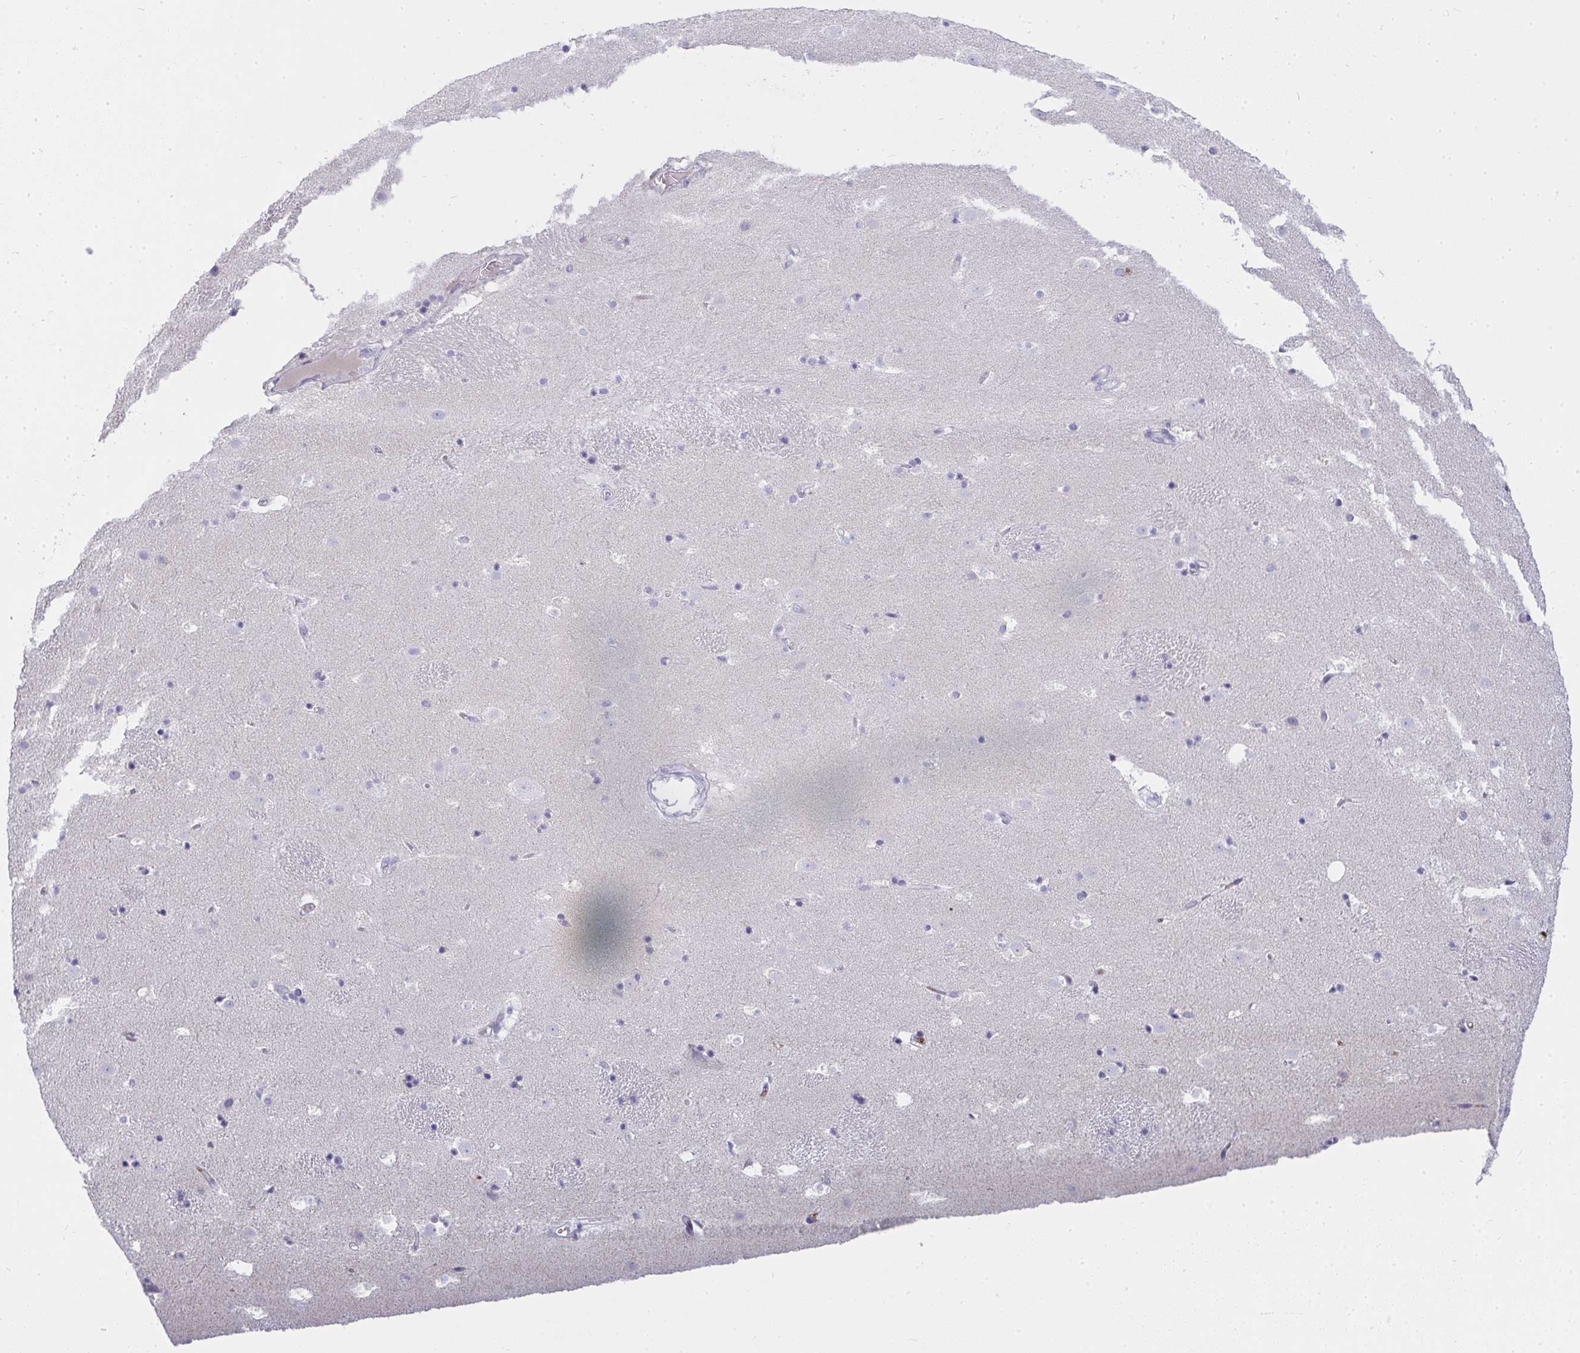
{"staining": {"intensity": "negative", "quantity": "none", "location": "none"}, "tissue": "caudate", "cell_type": "Glial cells", "image_type": "normal", "snomed": [{"axis": "morphology", "description": "Normal tissue, NOS"}, {"axis": "topography", "description": "Lateral ventricle wall"}], "caption": "This is an immunohistochemistry (IHC) micrograph of normal caudate. There is no expression in glial cells.", "gene": "ZNF182", "patient": {"sex": "male", "age": 37}}